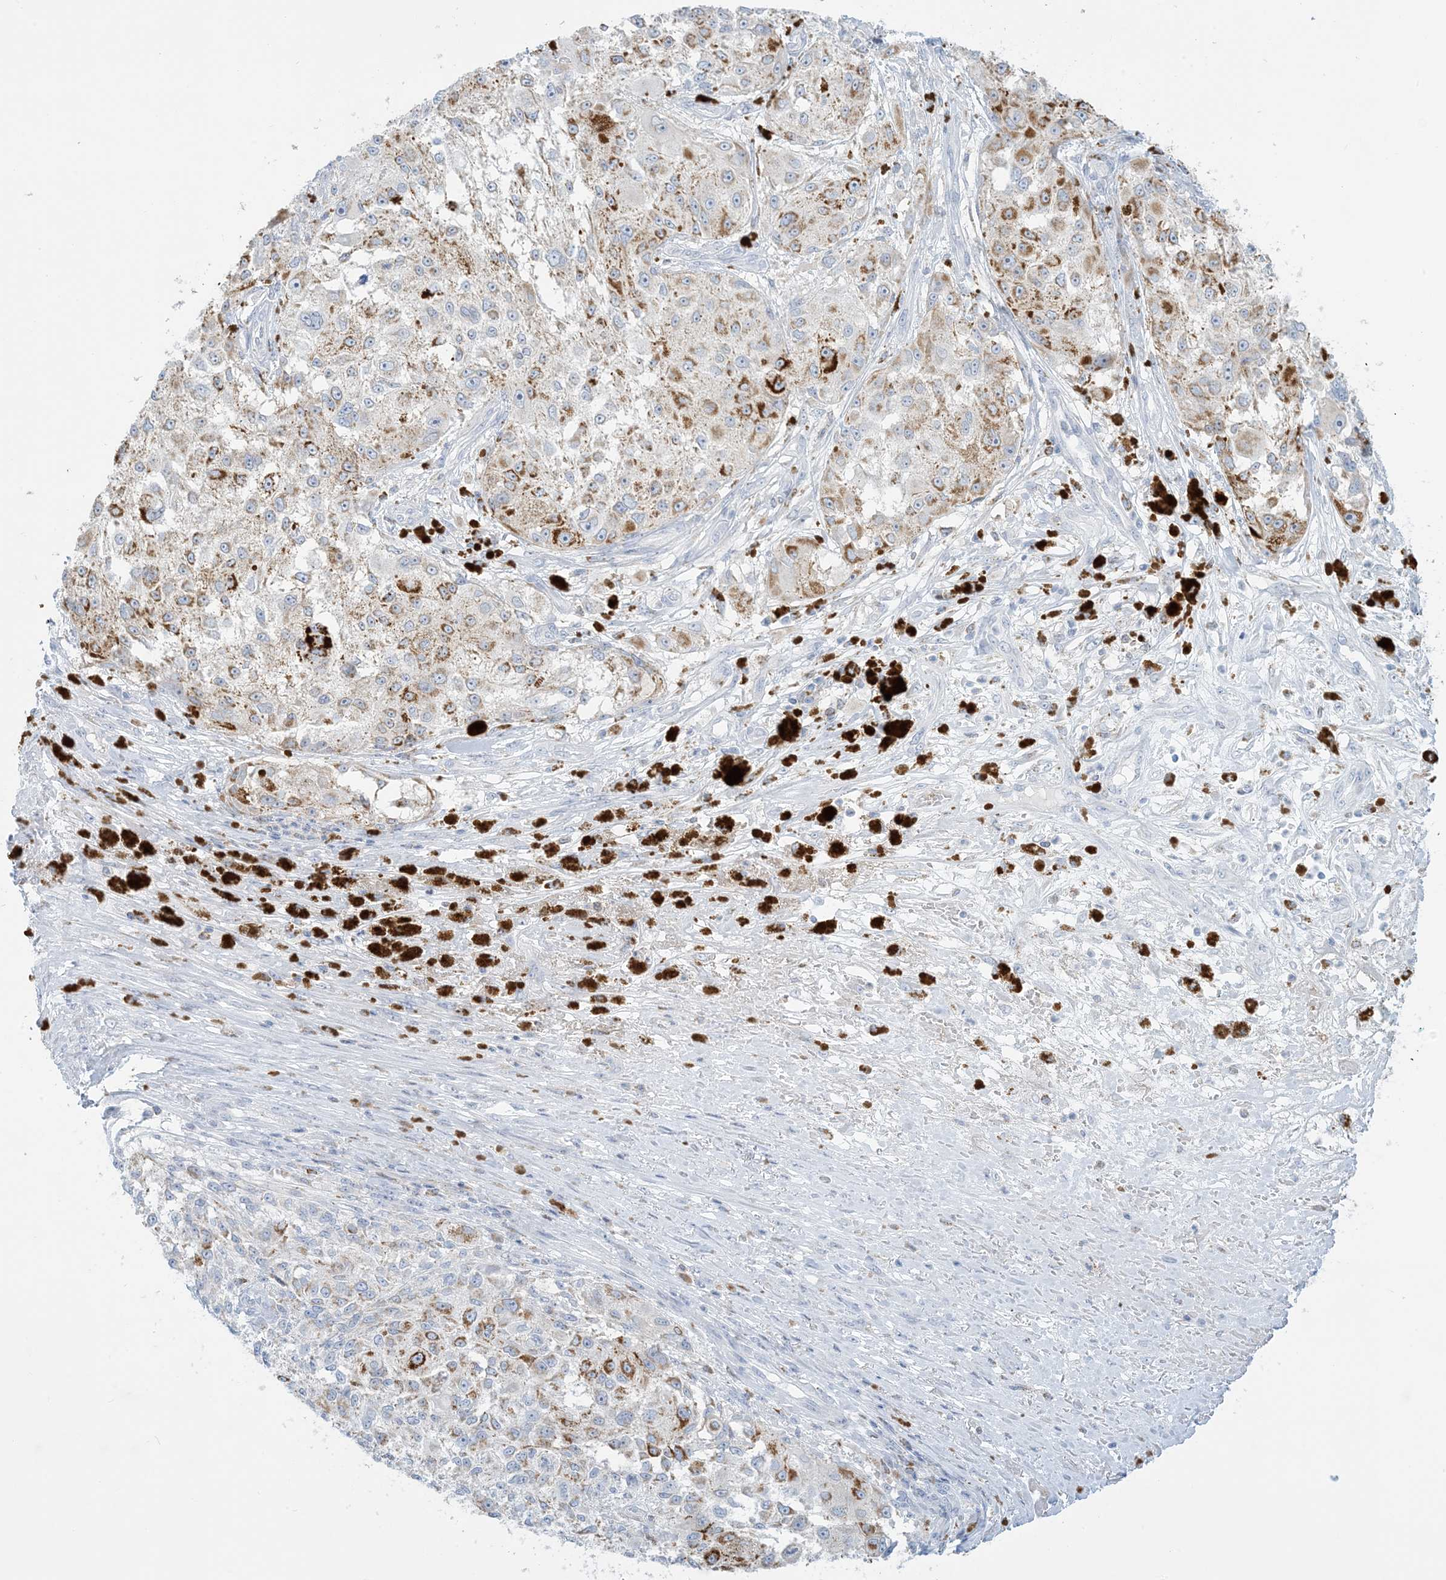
{"staining": {"intensity": "moderate", "quantity": ">75%", "location": "cytoplasmic/membranous"}, "tissue": "melanoma", "cell_type": "Tumor cells", "image_type": "cancer", "snomed": [{"axis": "morphology", "description": "Necrosis, NOS"}, {"axis": "morphology", "description": "Malignant melanoma, NOS"}, {"axis": "topography", "description": "Skin"}], "caption": "IHC of melanoma reveals medium levels of moderate cytoplasmic/membranous staining in approximately >75% of tumor cells.", "gene": "ZDHHC4", "patient": {"sex": "female", "age": 87}}